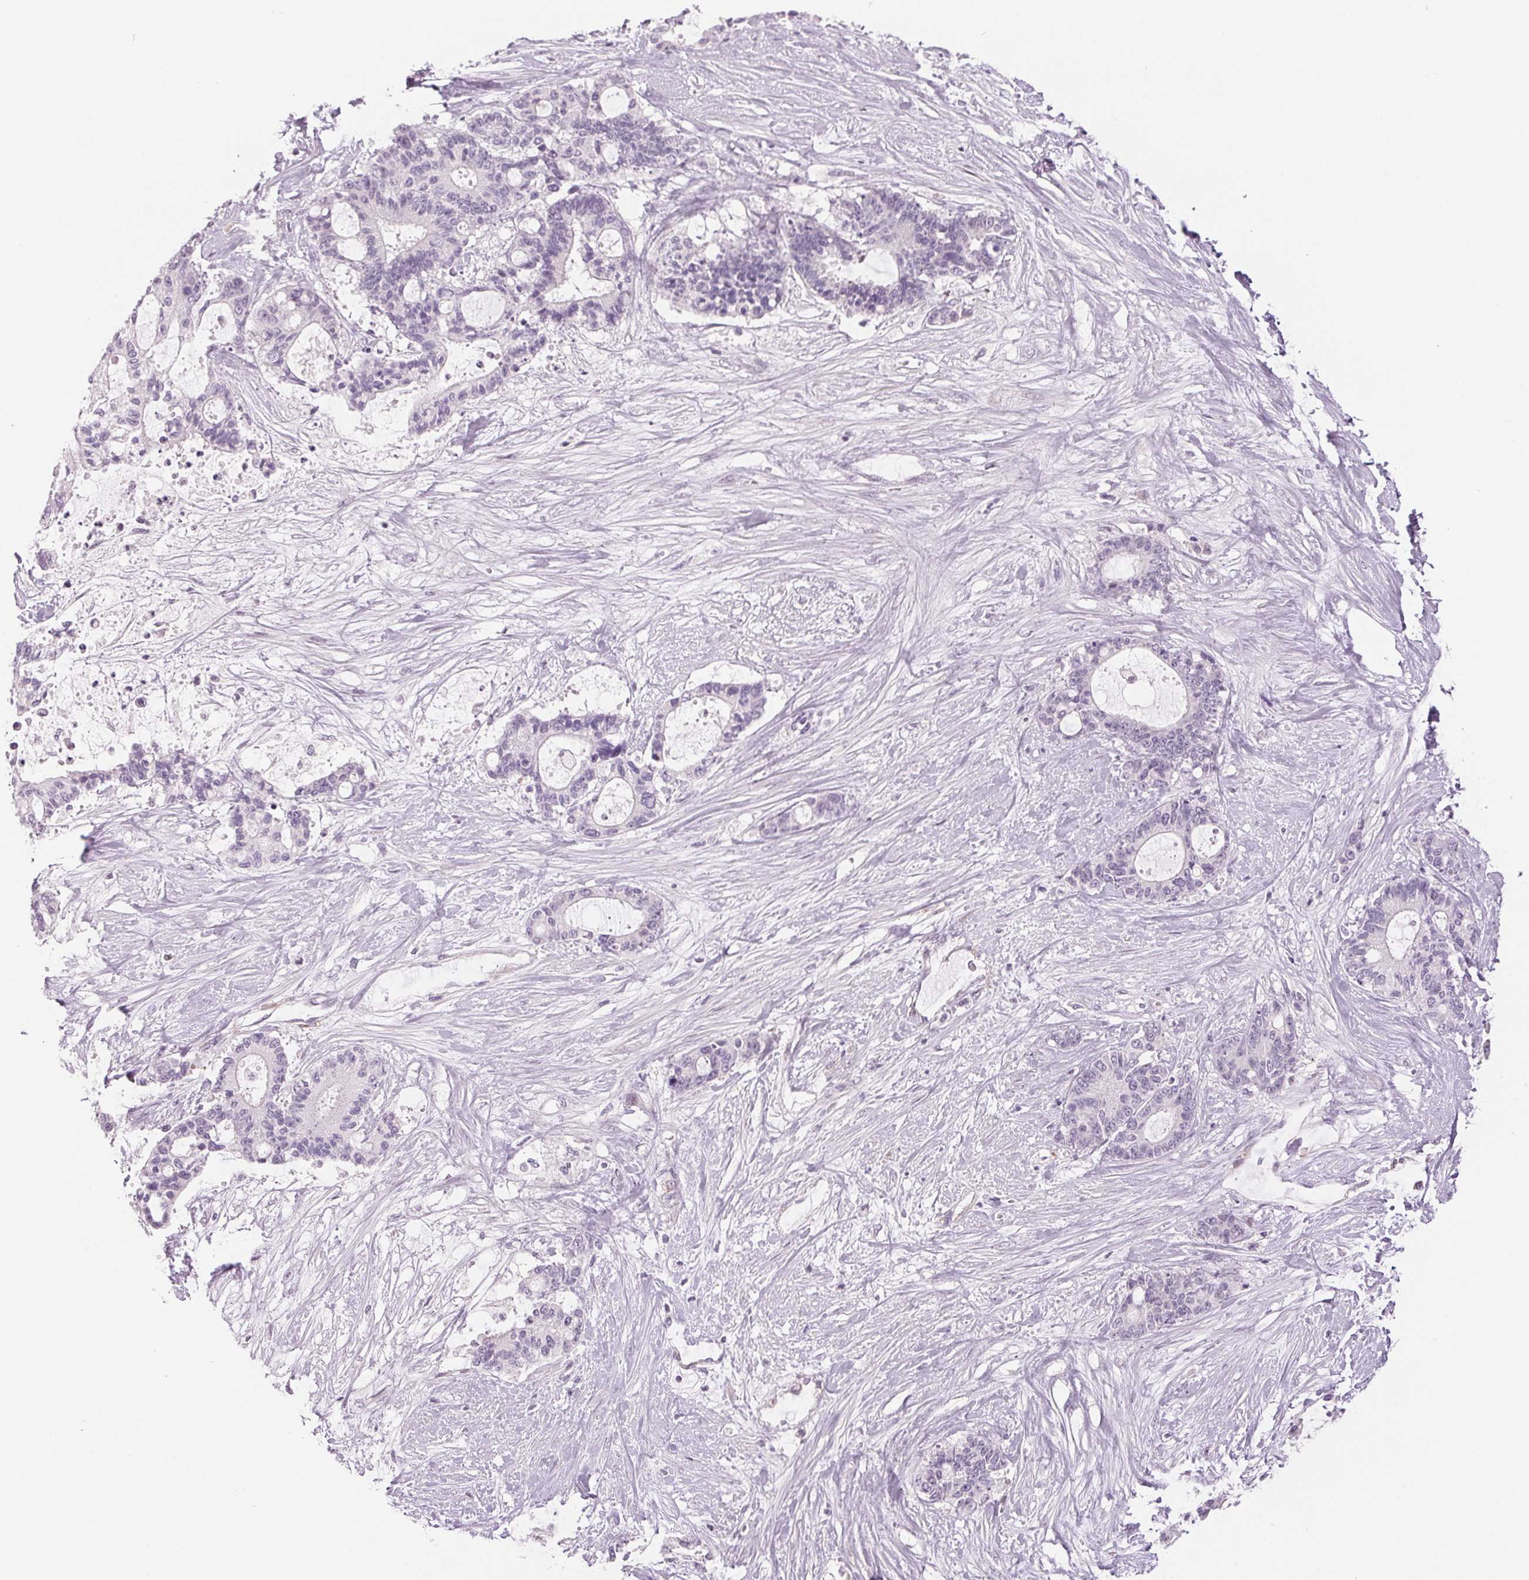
{"staining": {"intensity": "negative", "quantity": "none", "location": "none"}, "tissue": "liver cancer", "cell_type": "Tumor cells", "image_type": "cancer", "snomed": [{"axis": "morphology", "description": "Normal tissue, NOS"}, {"axis": "morphology", "description": "Cholangiocarcinoma"}, {"axis": "topography", "description": "Liver"}, {"axis": "topography", "description": "Peripheral nerve tissue"}], "caption": "The photomicrograph demonstrates no significant positivity in tumor cells of liver cancer (cholangiocarcinoma).", "gene": "DNAJC6", "patient": {"sex": "female", "age": 73}}